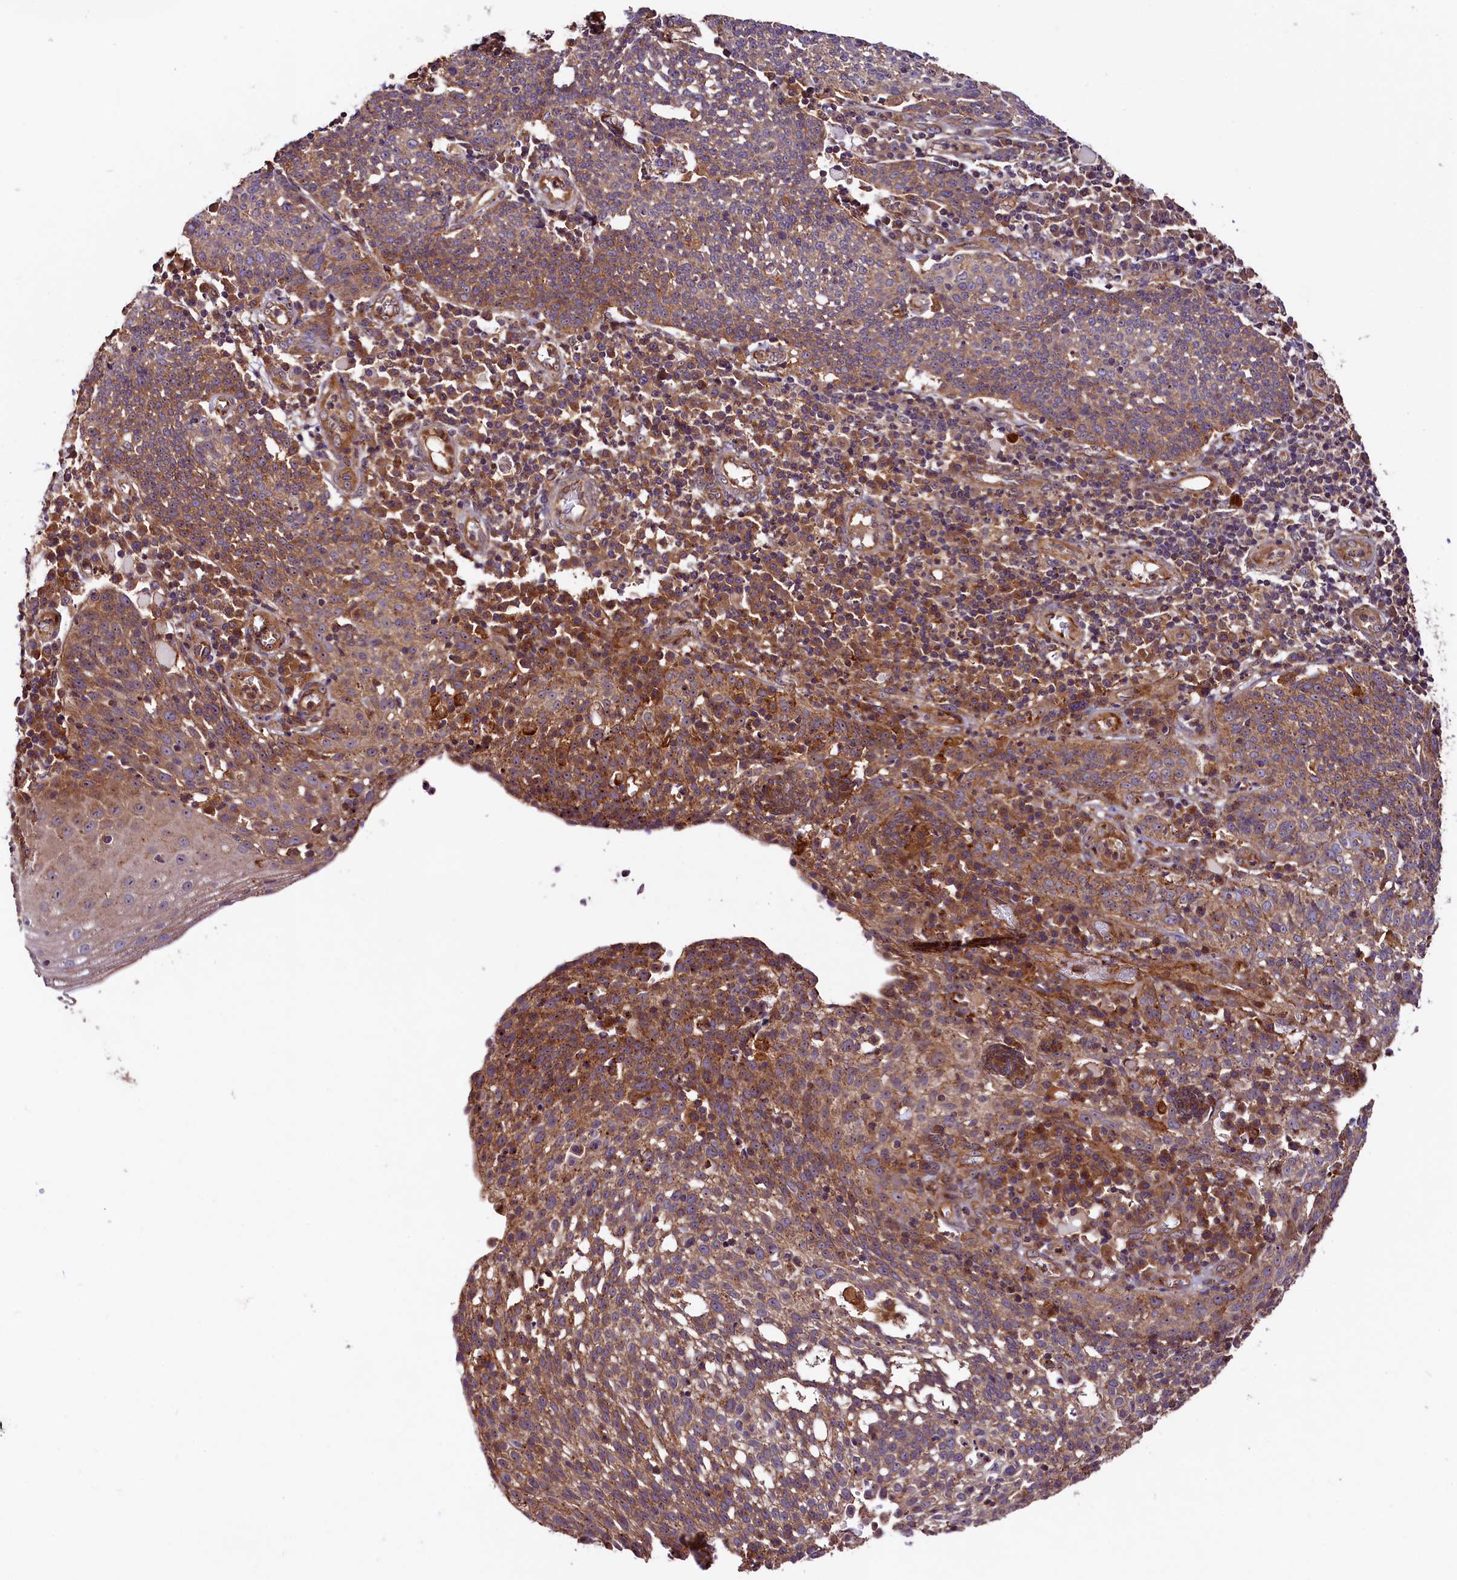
{"staining": {"intensity": "moderate", "quantity": ">75%", "location": "cytoplasmic/membranous"}, "tissue": "cervical cancer", "cell_type": "Tumor cells", "image_type": "cancer", "snomed": [{"axis": "morphology", "description": "Squamous cell carcinoma, NOS"}, {"axis": "topography", "description": "Cervix"}], "caption": "Cervical cancer tissue reveals moderate cytoplasmic/membranous expression in about >75% of tumor cells", "gene": "VPS35", "patient": {"sex": "female", "age": 34}}